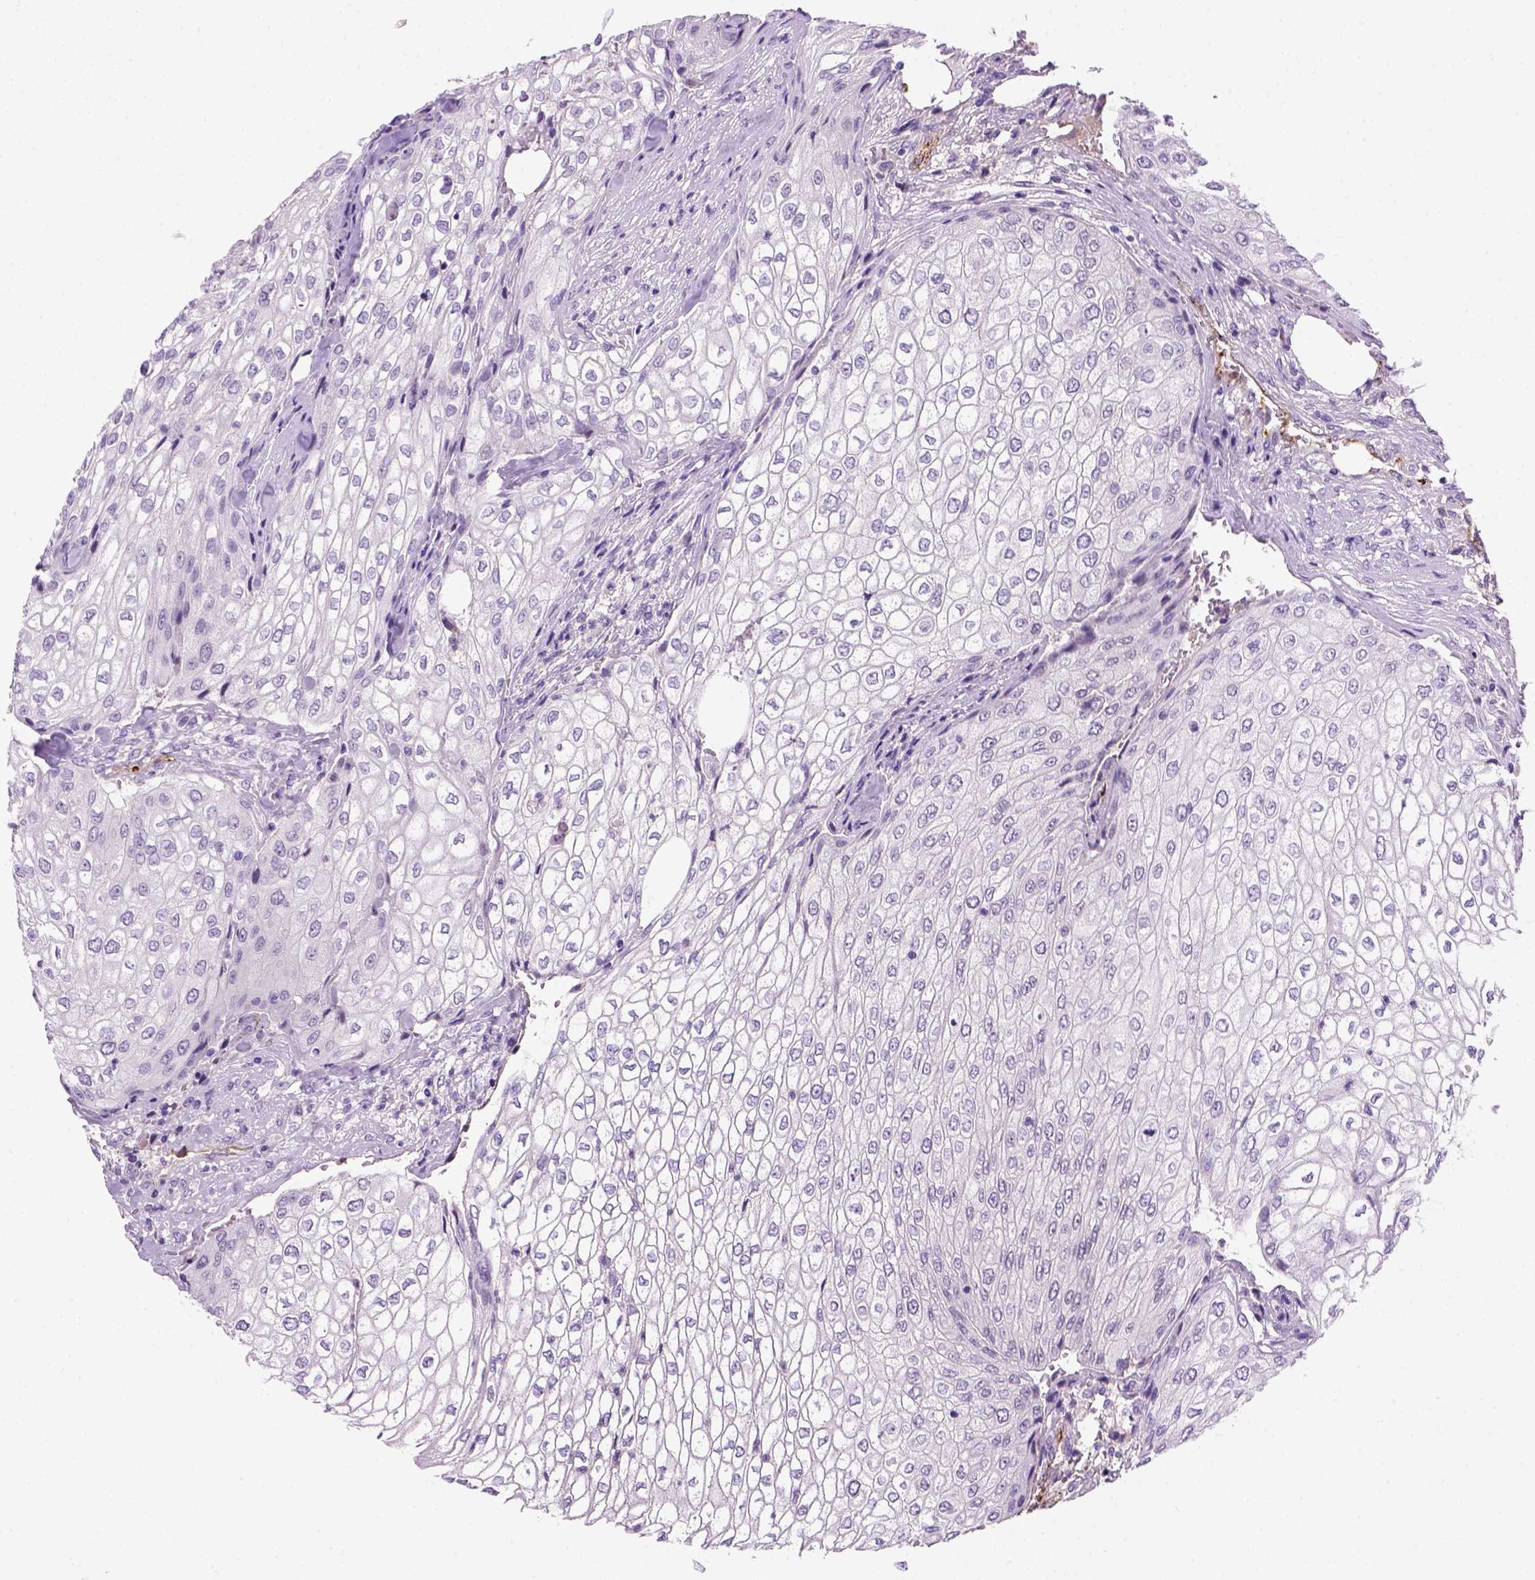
{"staining": {"intensity": "negative", "quantity": "none", "location": "none"}, "tissue": "urothelial cancer", "cell_type": "Tumor cells", "image_type": "cancer", "snomed": [{"axis": "morphology", "description": "Urothelial carcinoma, High grade"}, {"axis": "topography", "description": "Urinary bladder"}], "caption": "Immunohistochemistry of human urothelial cancer shows no positivity in tumor cells.", "gene": "VWF", "patient": {"sex": "male", "age": 62}}